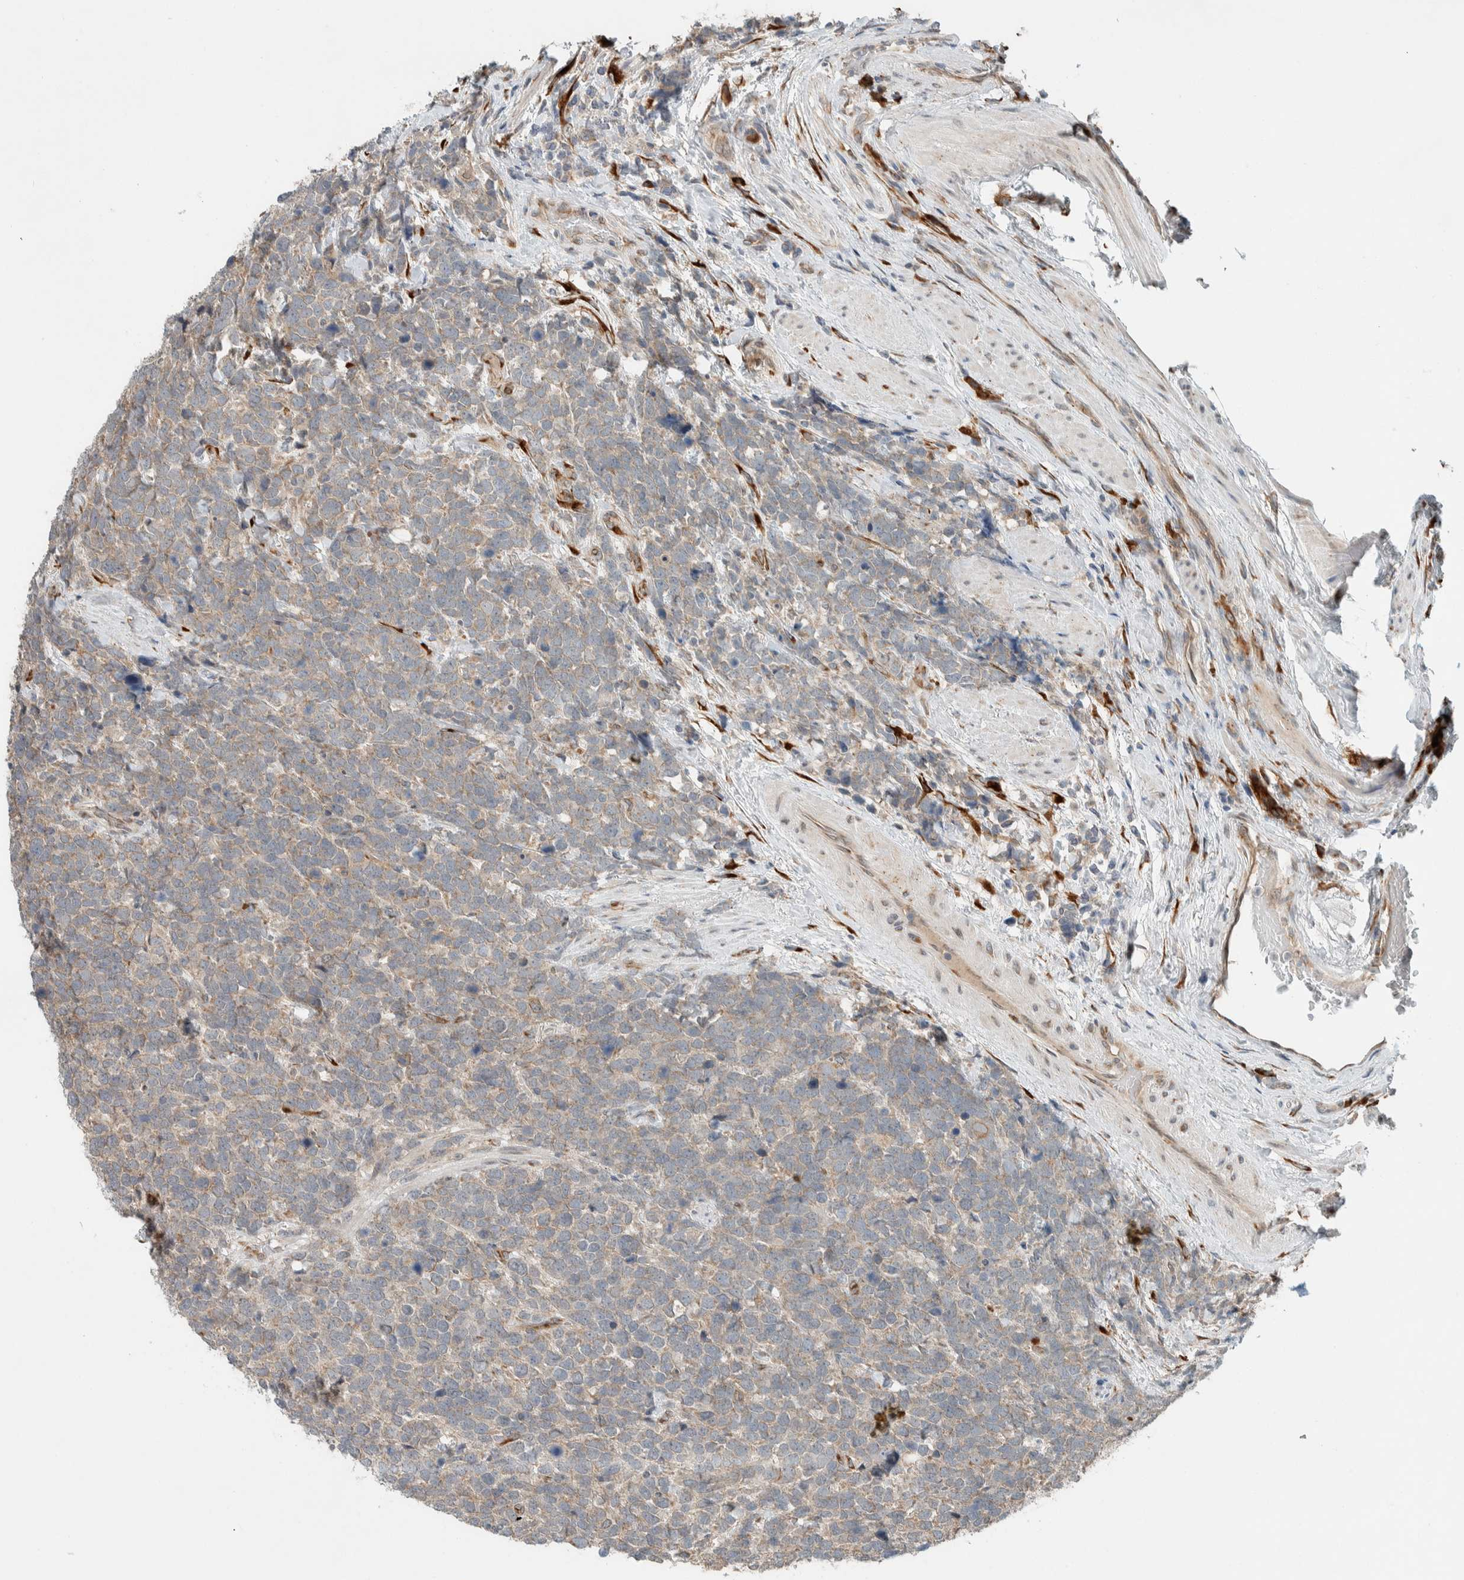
{"staining": {"intensity": "weak", "quantity": "<25%", "location": "cytoplasmic/membranous"}, "tissue": "urothelial cancer", "cell_type": "Tumor cells", "image_type": "cancer", "snomed": [{"axis": "morphology", "description": "Urothelial carcinoma, High grade"}, {"axis": "topography", "description": "Urinary bladder"}], "caption": "This is an immunohistochemistry histopathology image of high-grade urothelial carcinoma. There is no positivity in tumor cells.", "gene": "CTBP2", "patient": {"sex": "female", "age": 82}}